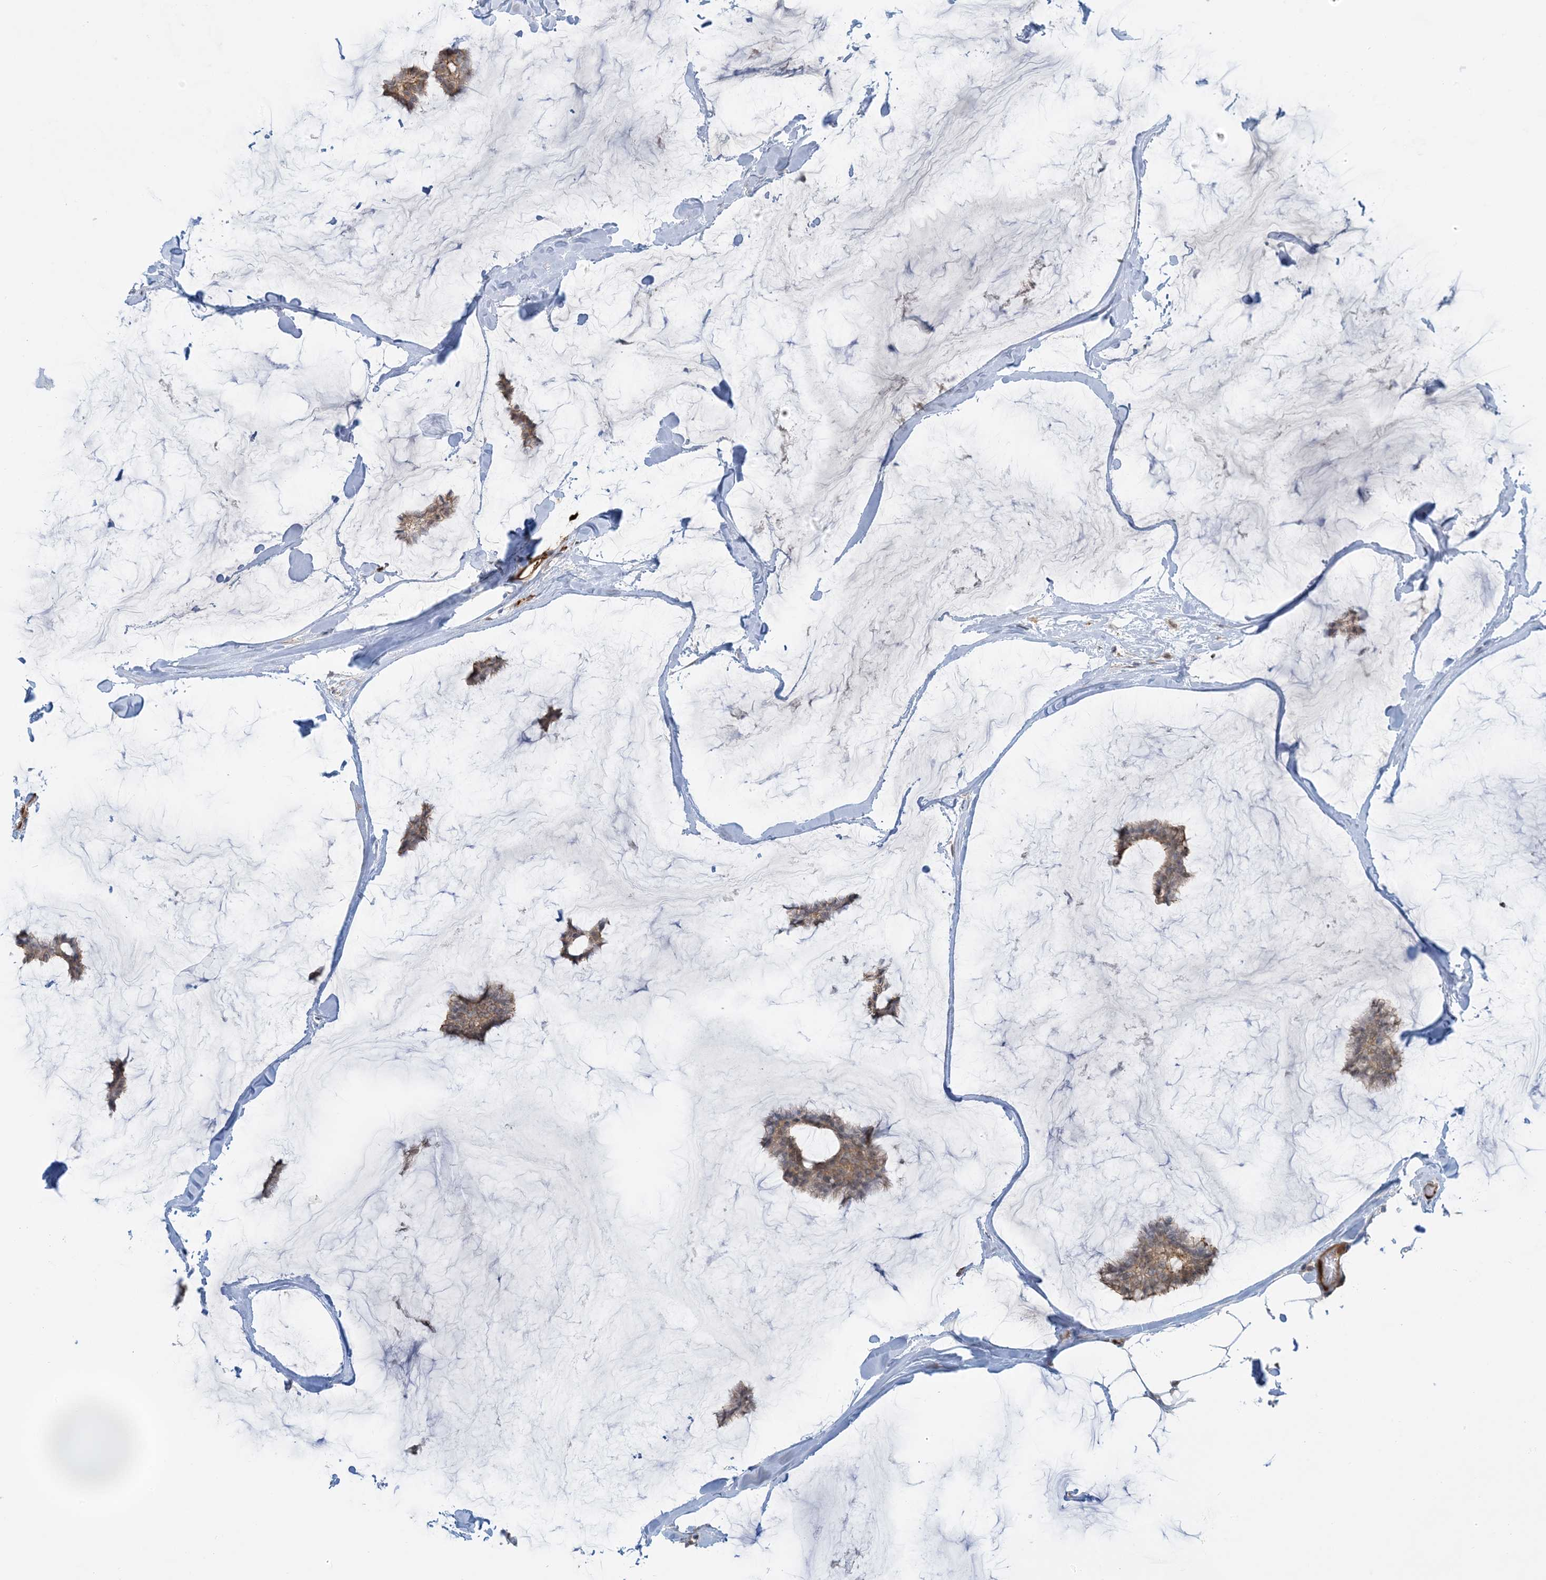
{"staining": {"intensity": "moderate", "quantity": ">75%", "location": "cytoplasmic/membranous"}, "tissue": "breast cancer", "cell_type": "Tumor cells", "image_type": "cancer", "snomed": [{"axis": "morphology", "description": "Duct carcinoma"}, {"axis": "topography", "description": "Breast"}], "caption": "This photomicrograph reveals breast infiltrating ductal carcinoma stained with immunohistochemistry to label a protein in brown. The cytoplasmic/membranous of tumor cells show moderate positivity for the protein. Nuclei are counter-stained blue.", "gene": "PPM1F", "patient": {"sex": "female", "age": 93}}